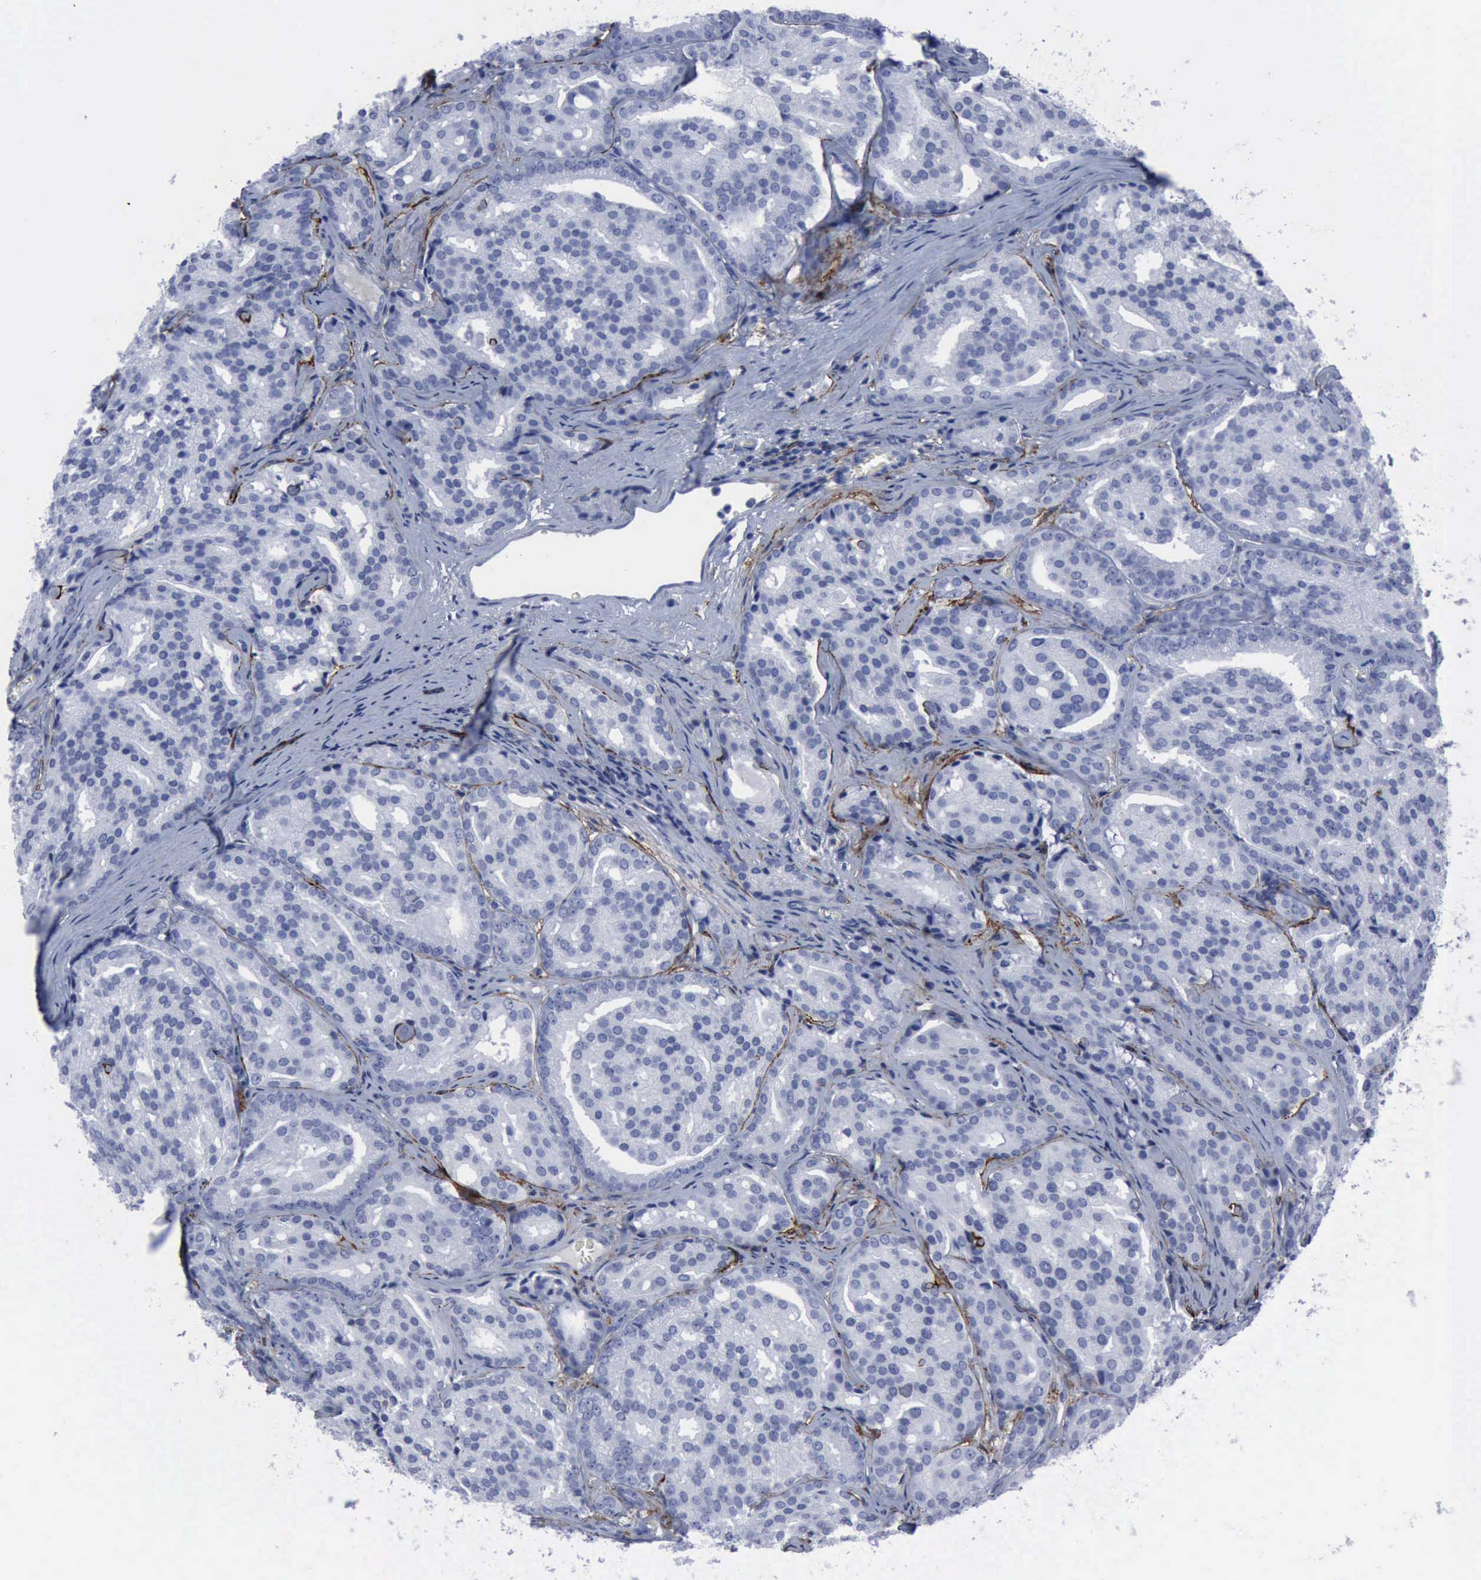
{"staining": {"intensity": "negative", "quantity": "none", "location": "none"}, "tissue": "prostate cancer", "cell_type": "Tumor cells", "image_type": "cancer", "snomed": [{"axis": "morphology", "description": "Adenocarcinoma, High grade"}, {"axis": "topography", "description": "Prostate"}], "caption": "High power microscopy histopathology image of an immunohistochemistry micrograph of adenocarcinoma (high-grade) (prostate), revealing no significant positivity in tumor cells.", "gene": "NGFR", "patient": {"sex": "male", "age": 64}}